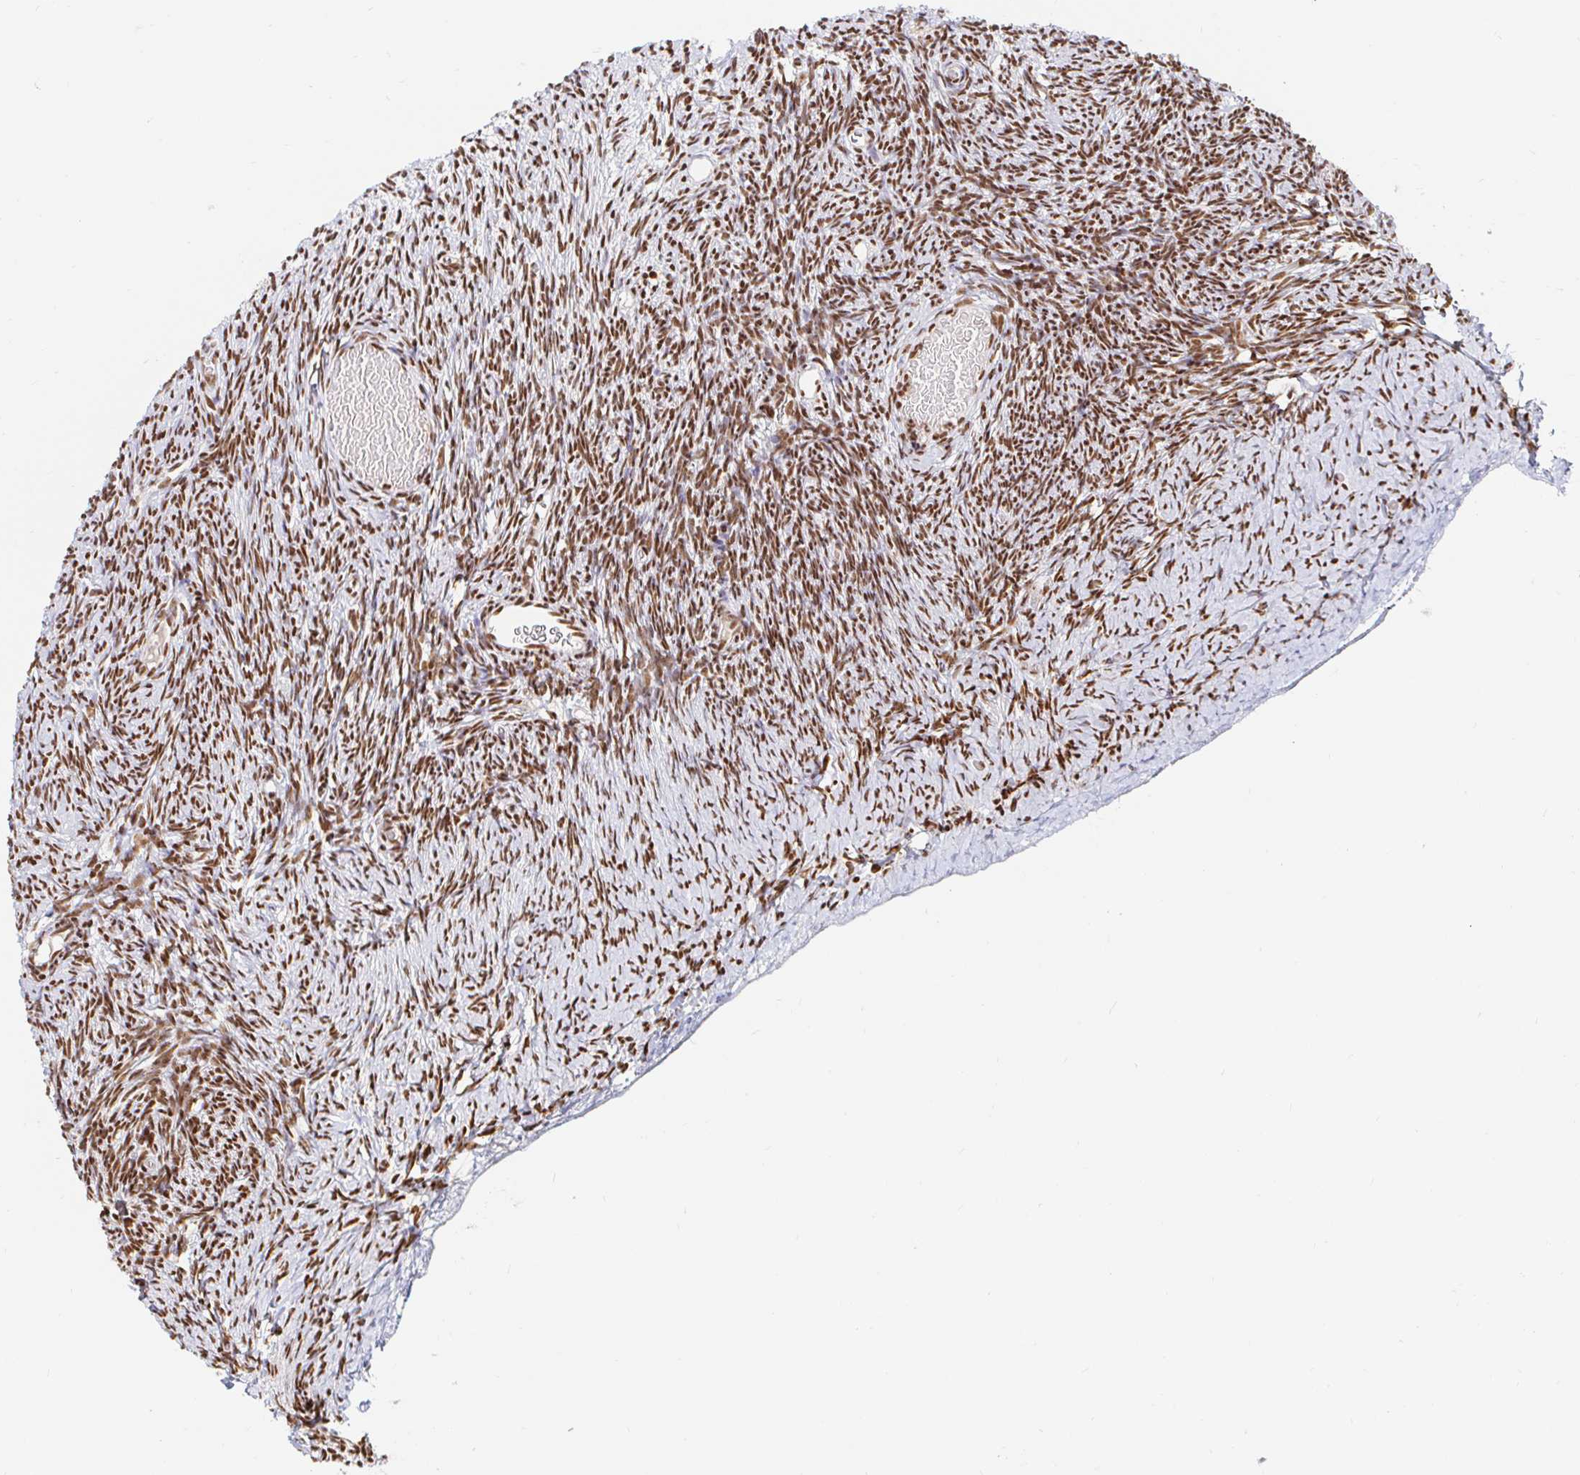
{"staining": {"intensity": "moderate", "quantity": ">75%", "location": "nuclear"}, "tissue": "ovary", "cell_type": "Follicle cells", "image_type": "normal", "snomed": [{"axis": "morphology", "description": "Normal tissue, NOS"}, {"axis": "topography", "description": "Ovary"}], "caption": "An IHC histopathology image of unremarkable tissue is shown. Protein staining in brown shows moderate nuclear positivity in ovary within follicle cells. Nuclei are stained in blue.", "gene": "RBMXL1", "patient": {"sex": "female", "age": 39}}